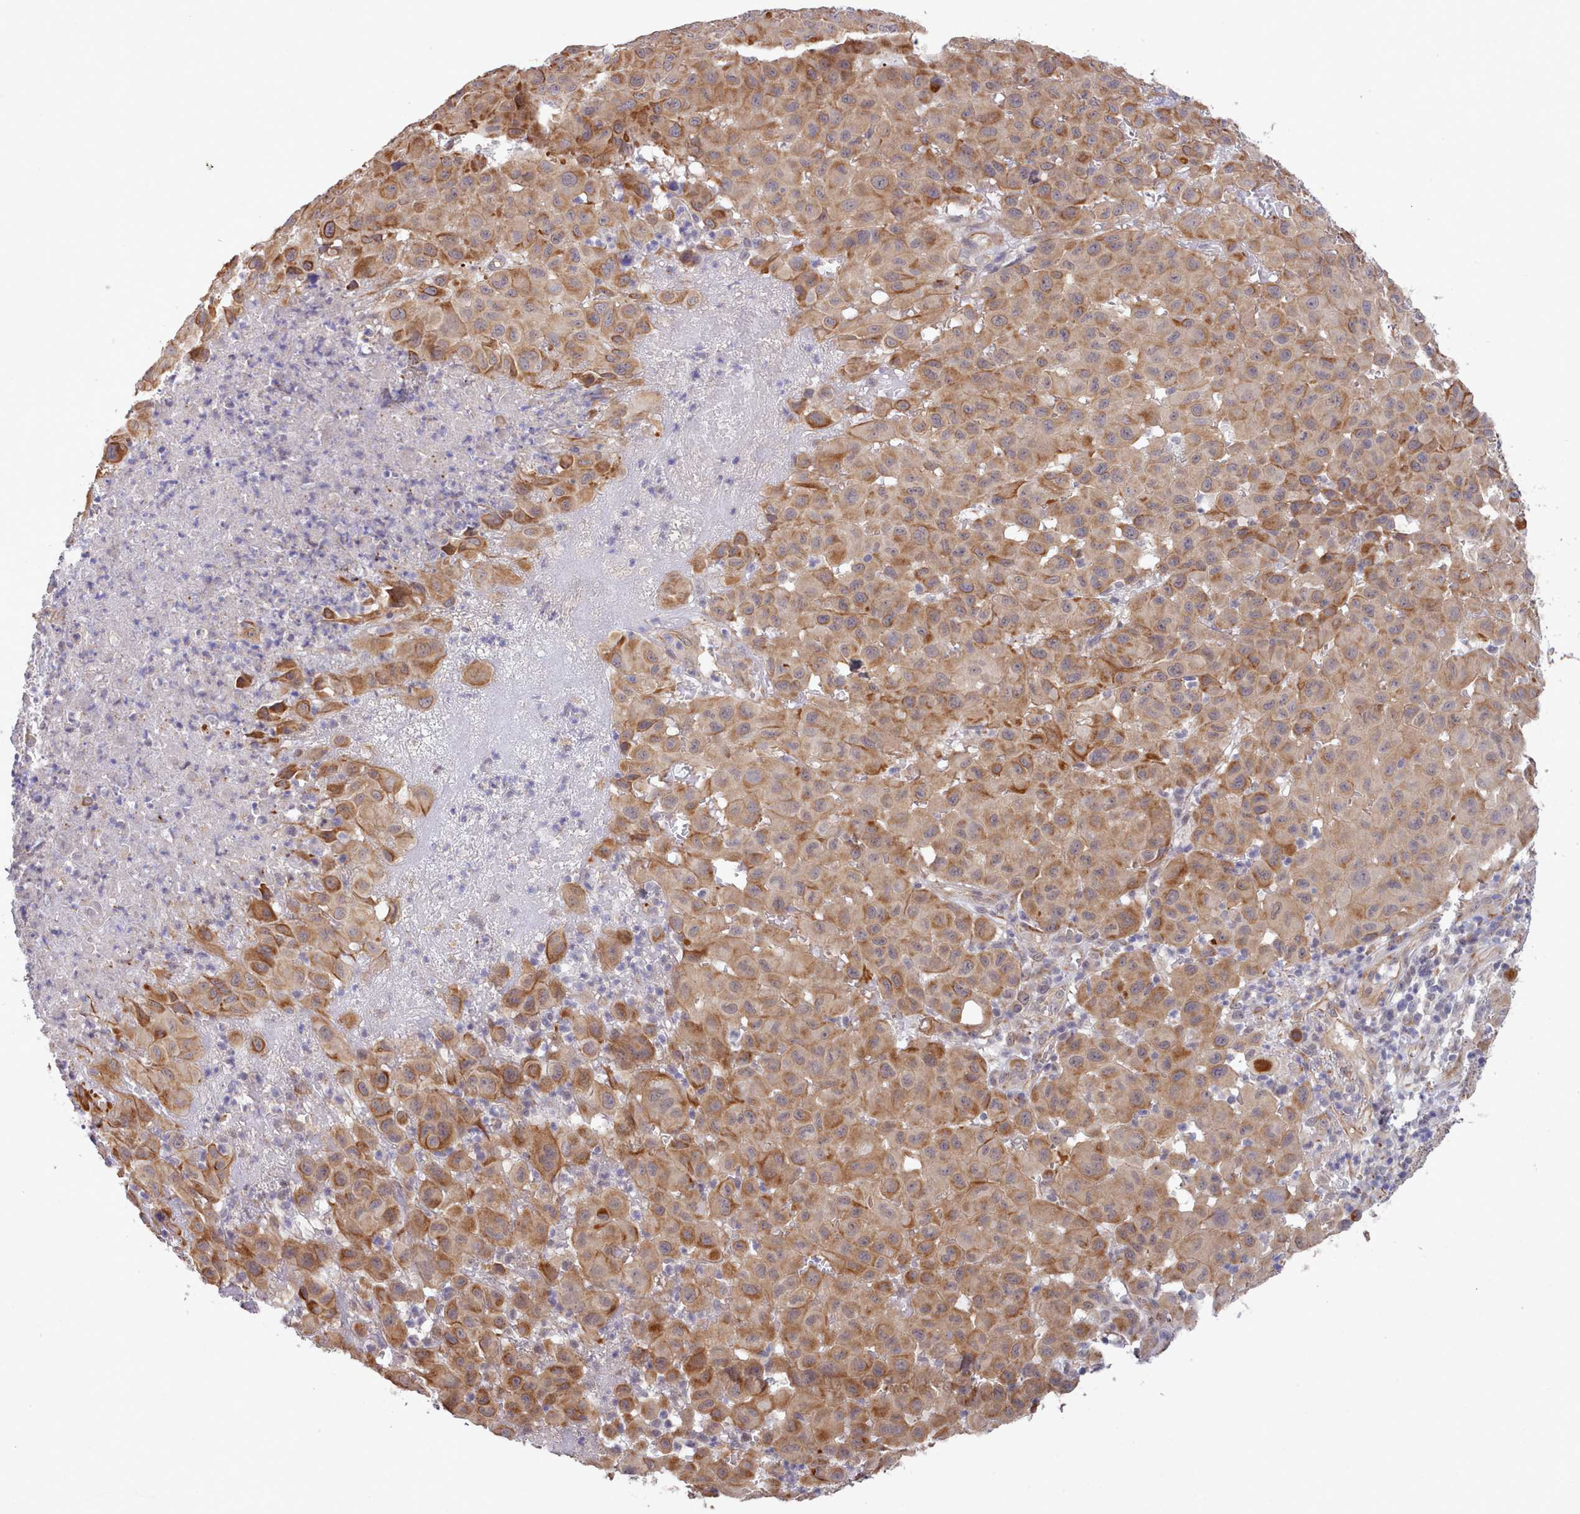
{"staining": {"intensity": "moderate", "quantity": ">75%", "location": "cytoplasmic/membranous"}, "tissue": "melanoma", "cell_type": "Tumor cells", "image_type": "cancer", "snomed": [{"axis": "morphology", "description": "Malignant melanoma, NOS"}, {"axis": "topography", "description": "Skin"}], "caption": "Malignant melanoma stained with immunohistochemistry (IHC) exhibits moderate cytoplasmic/membranous staining in approximately >75% of tumor cells. (DAB (3,3'-diaminobenzidine) = brown stain, brightfield microscopy at high magnification).", "gene": "ZC3H13", "patient": {"sex": "male", "age": 73}}